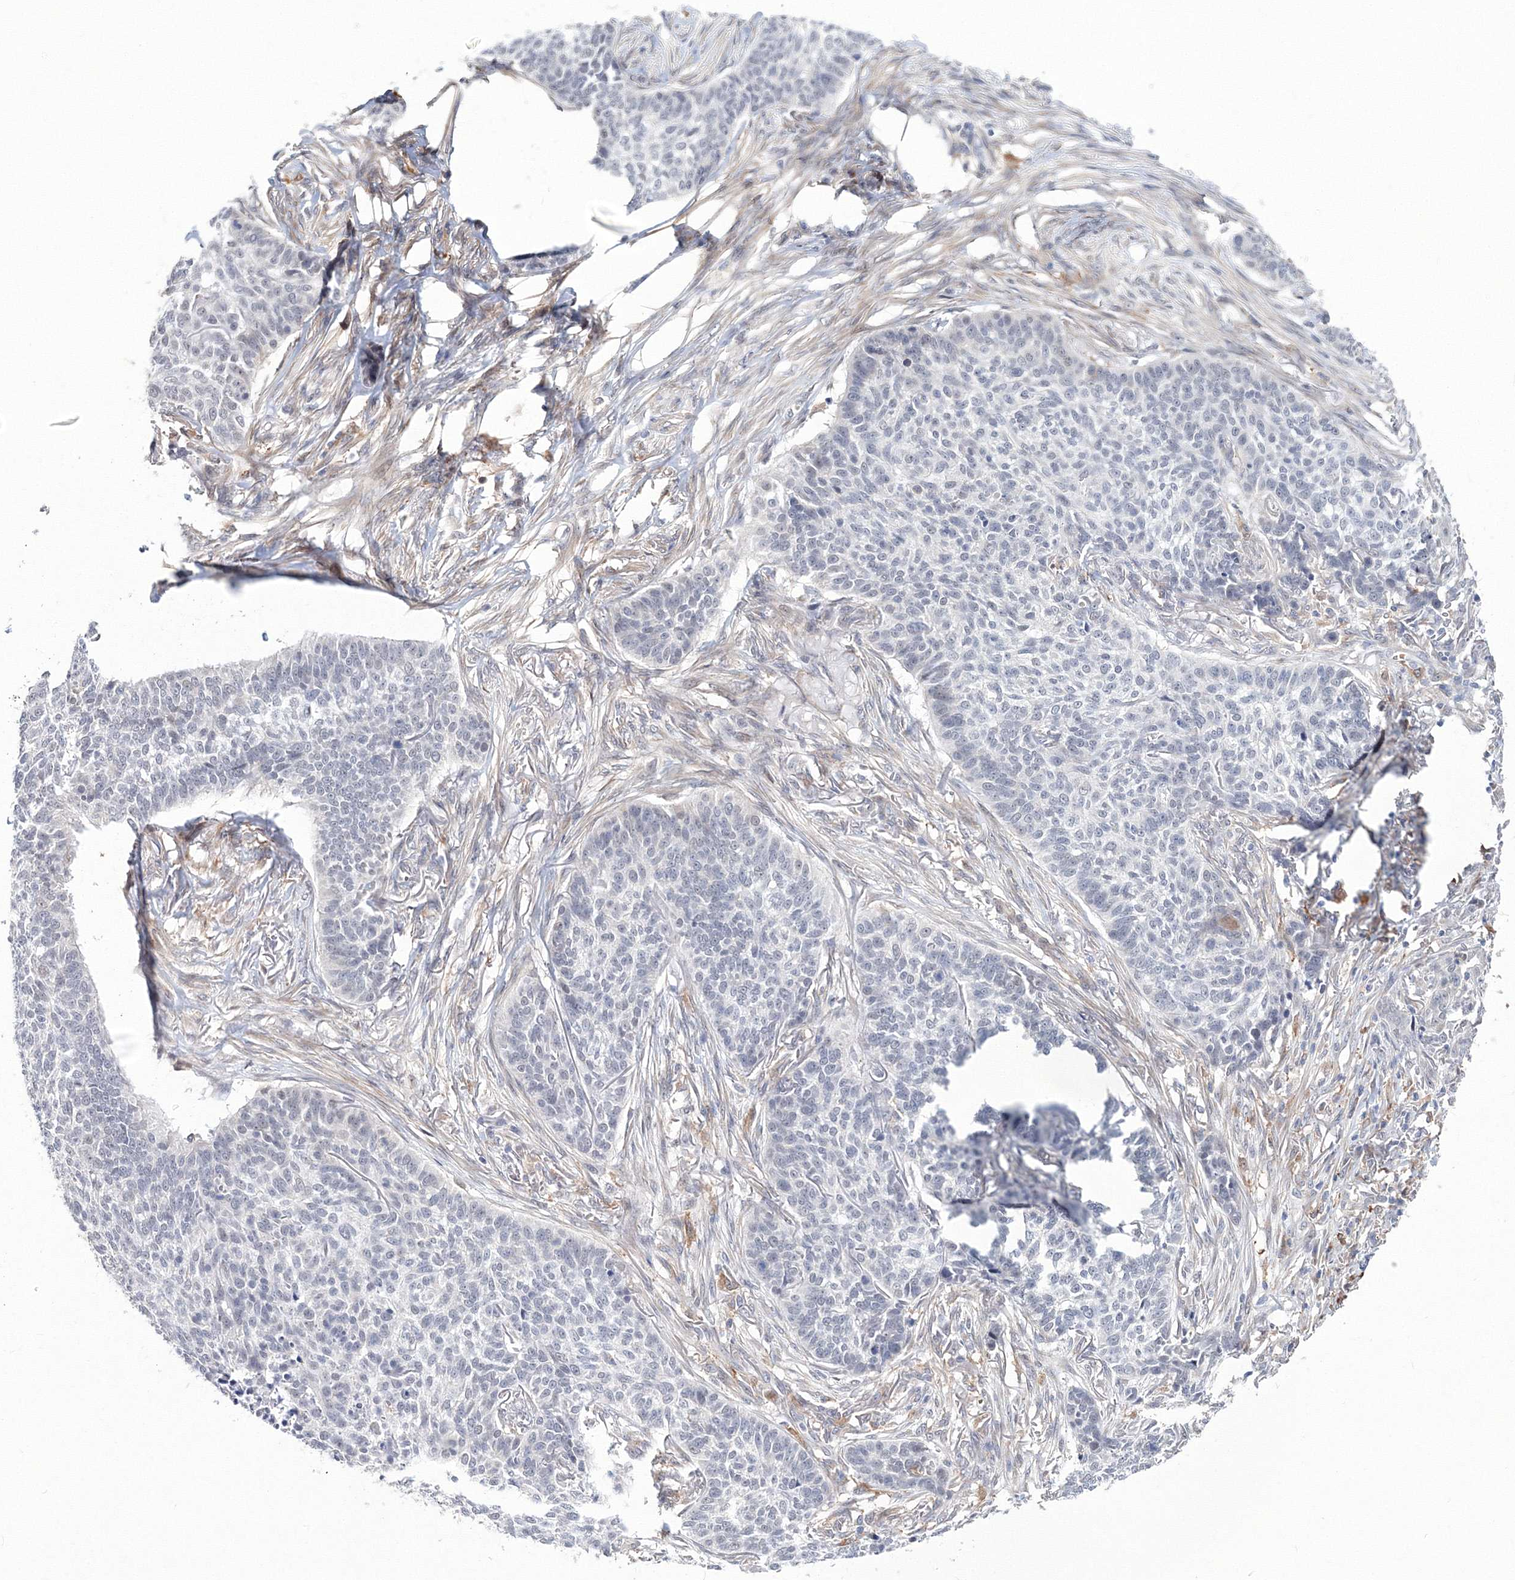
{"staining": {"intensity": "negative", "quantity": "none", "location": "none"}, "tissue": "skin cancer", "cell_type": "Tumor cells", "image_type": "cancer", "snomed": [{"axis": "morphology", "description": "Basal cell carcinoma"}, {"axis": "topography", "description": "Skin"}], "caption": "There is no significant positivity in tumor cells of basal cell carcinoma (skin).", "gene": "C11orf52", "patient": {"sex": "male", "age": 85}}